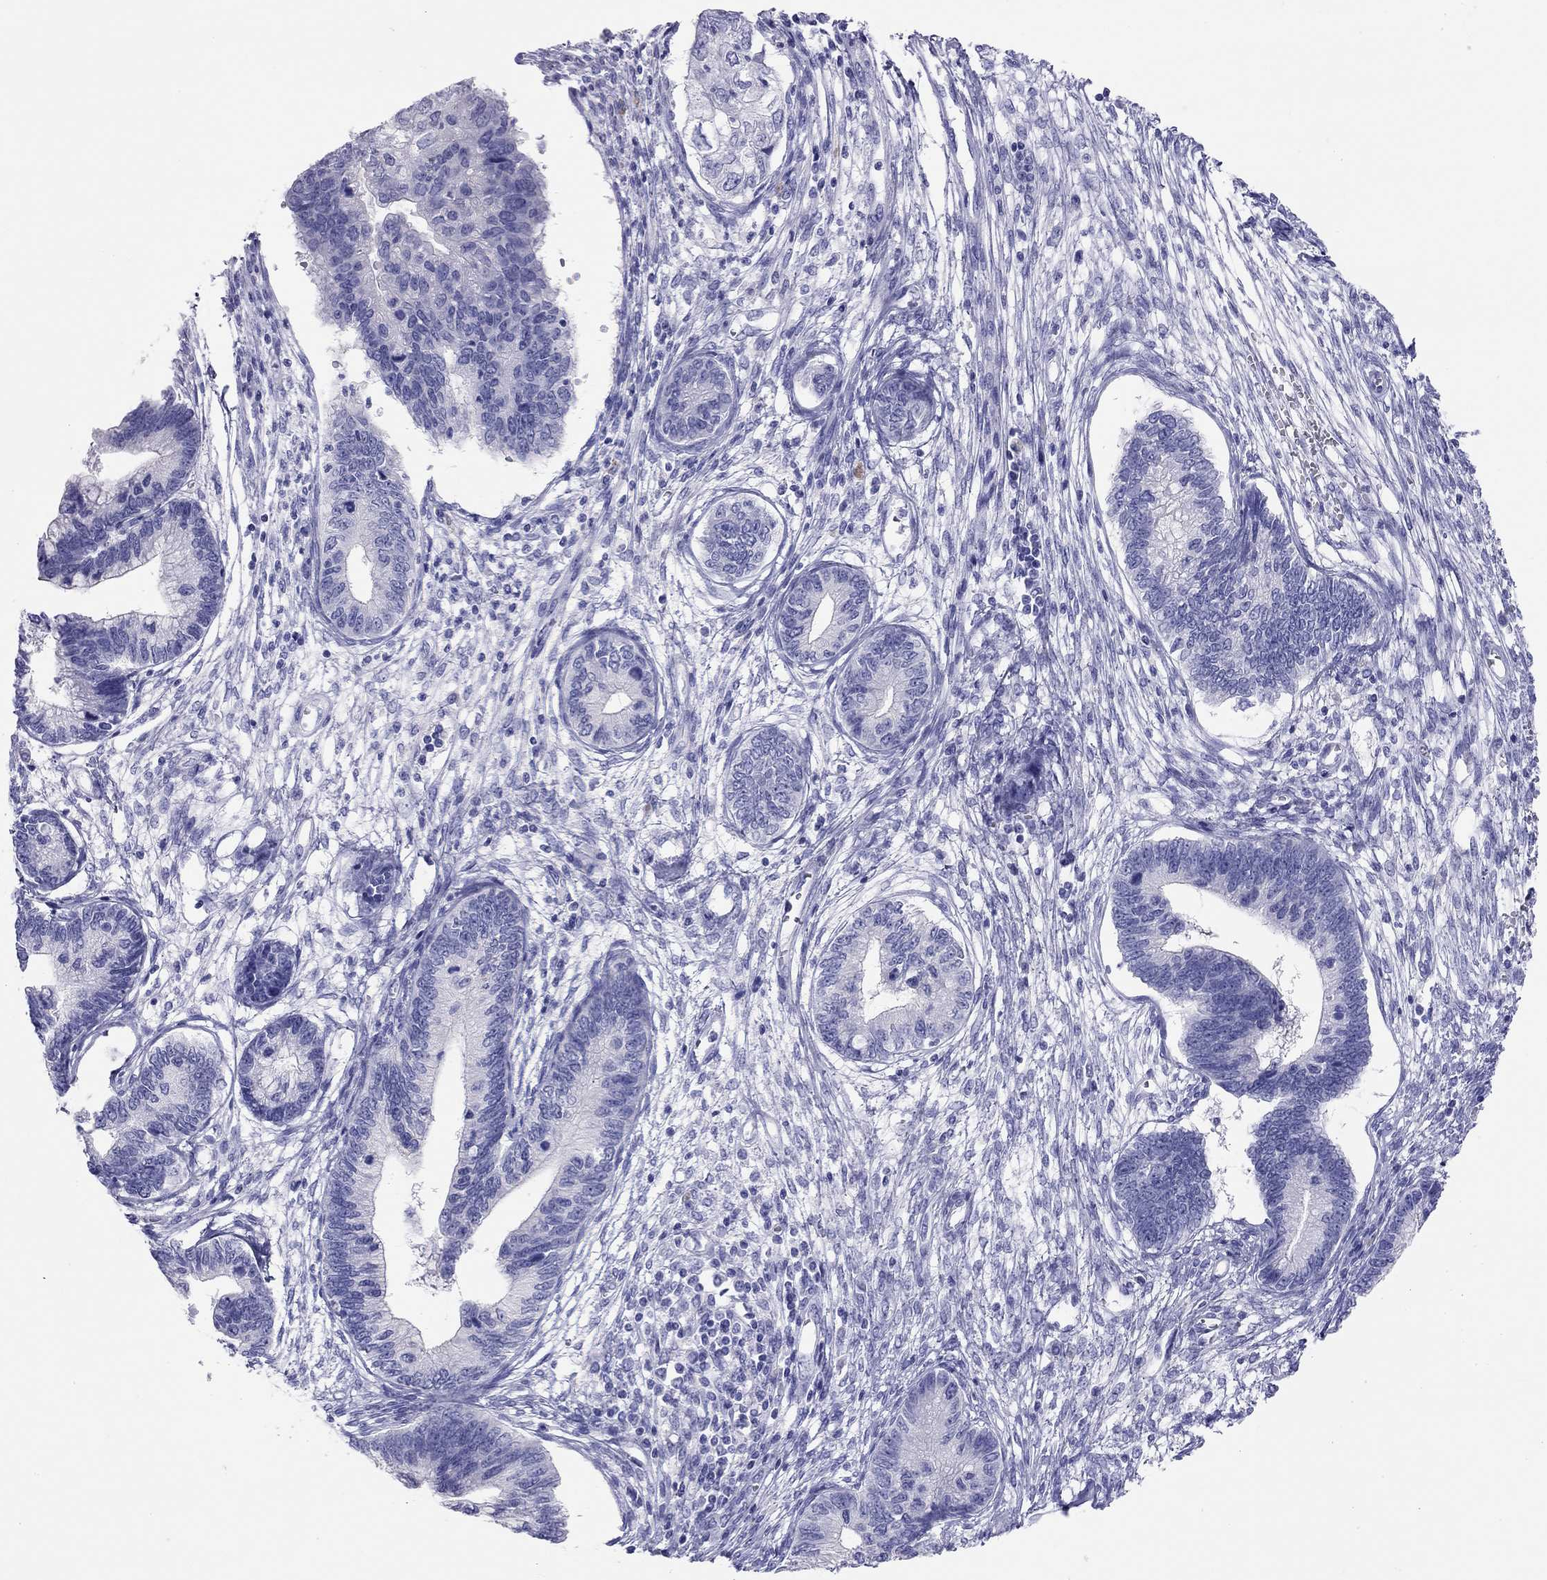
{"staining": {"intensity": "negative", "quantity": "none", "location": "none"}, "tissue": "cervical cancer", "cell_type": "Tumor cells", "image_type": "cancer", "snomed": [{"axis": "morphology", "description": "Adenocarcinoma, NOS"}, {"axis": "topography", "description": "Cervix"}], "caption": "Immunohistochemical staining of adenocarcinoma (cervical) demonstrates no significant expression in tumor cells.", "gene": "HLA-DQB2", "patient": {"sex": "female", "age": 44}}